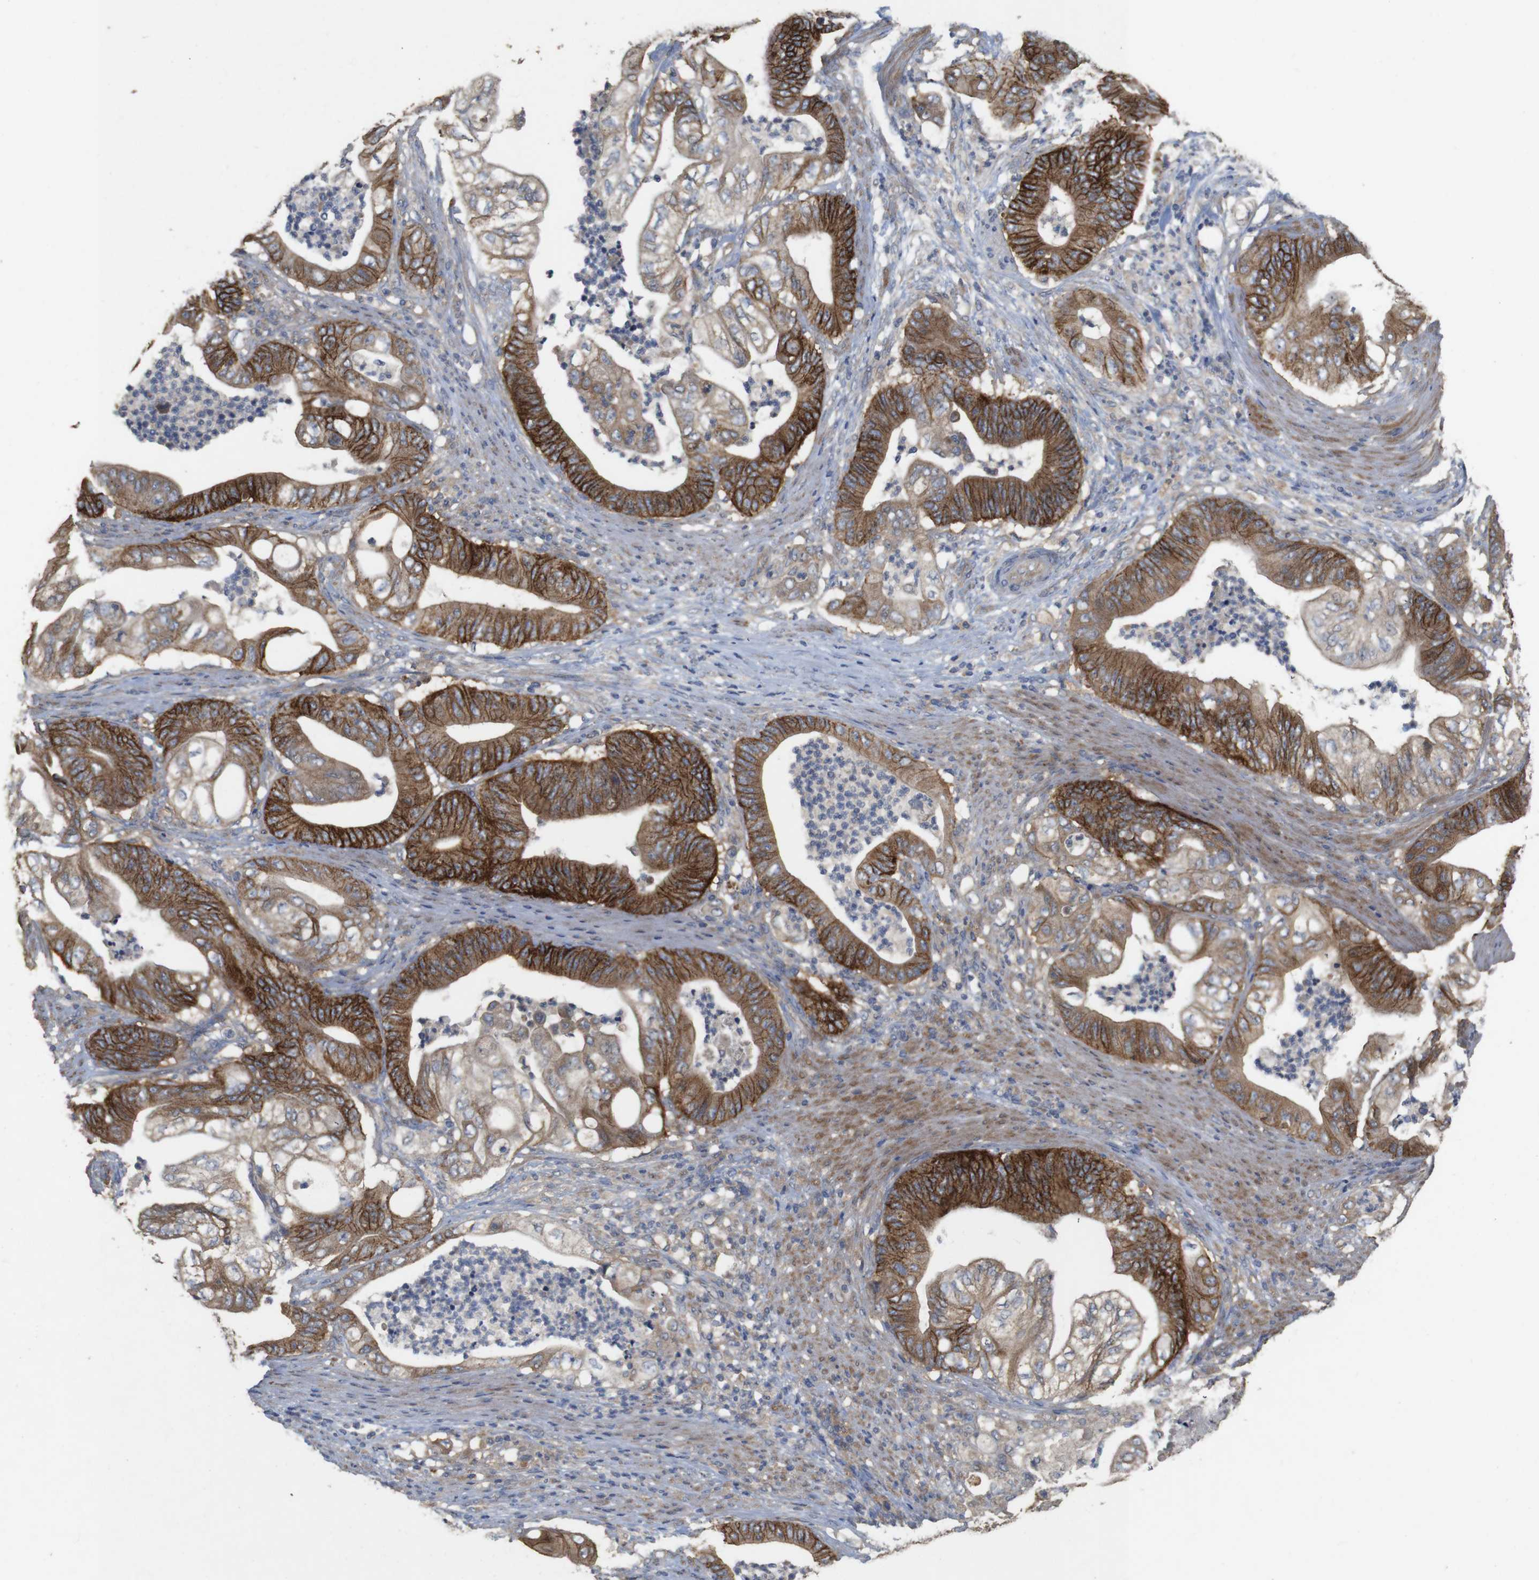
{"staining": {"intensity": "strong", "quantity": "25%-75%", "location": "cytoplasmic/membranous"}, "tissue": "stomach cancer", "cell_type": "Tumor cells", "image_type": "cancer", "snomed": [{"axis": "morphology", "description": "Adenocarcinoma, NOS"}, {"axis": "topography", "description": "Stomach"}], "caption": "Immunohistochemical staining of adenocarcinoma (stomach) displays high levels of strong cytoplasmic/membranous expression in approximately 25%-75% of tumor cells.", "gene": "KCNS3", "patient": {"sex": "female", "age": 73}}